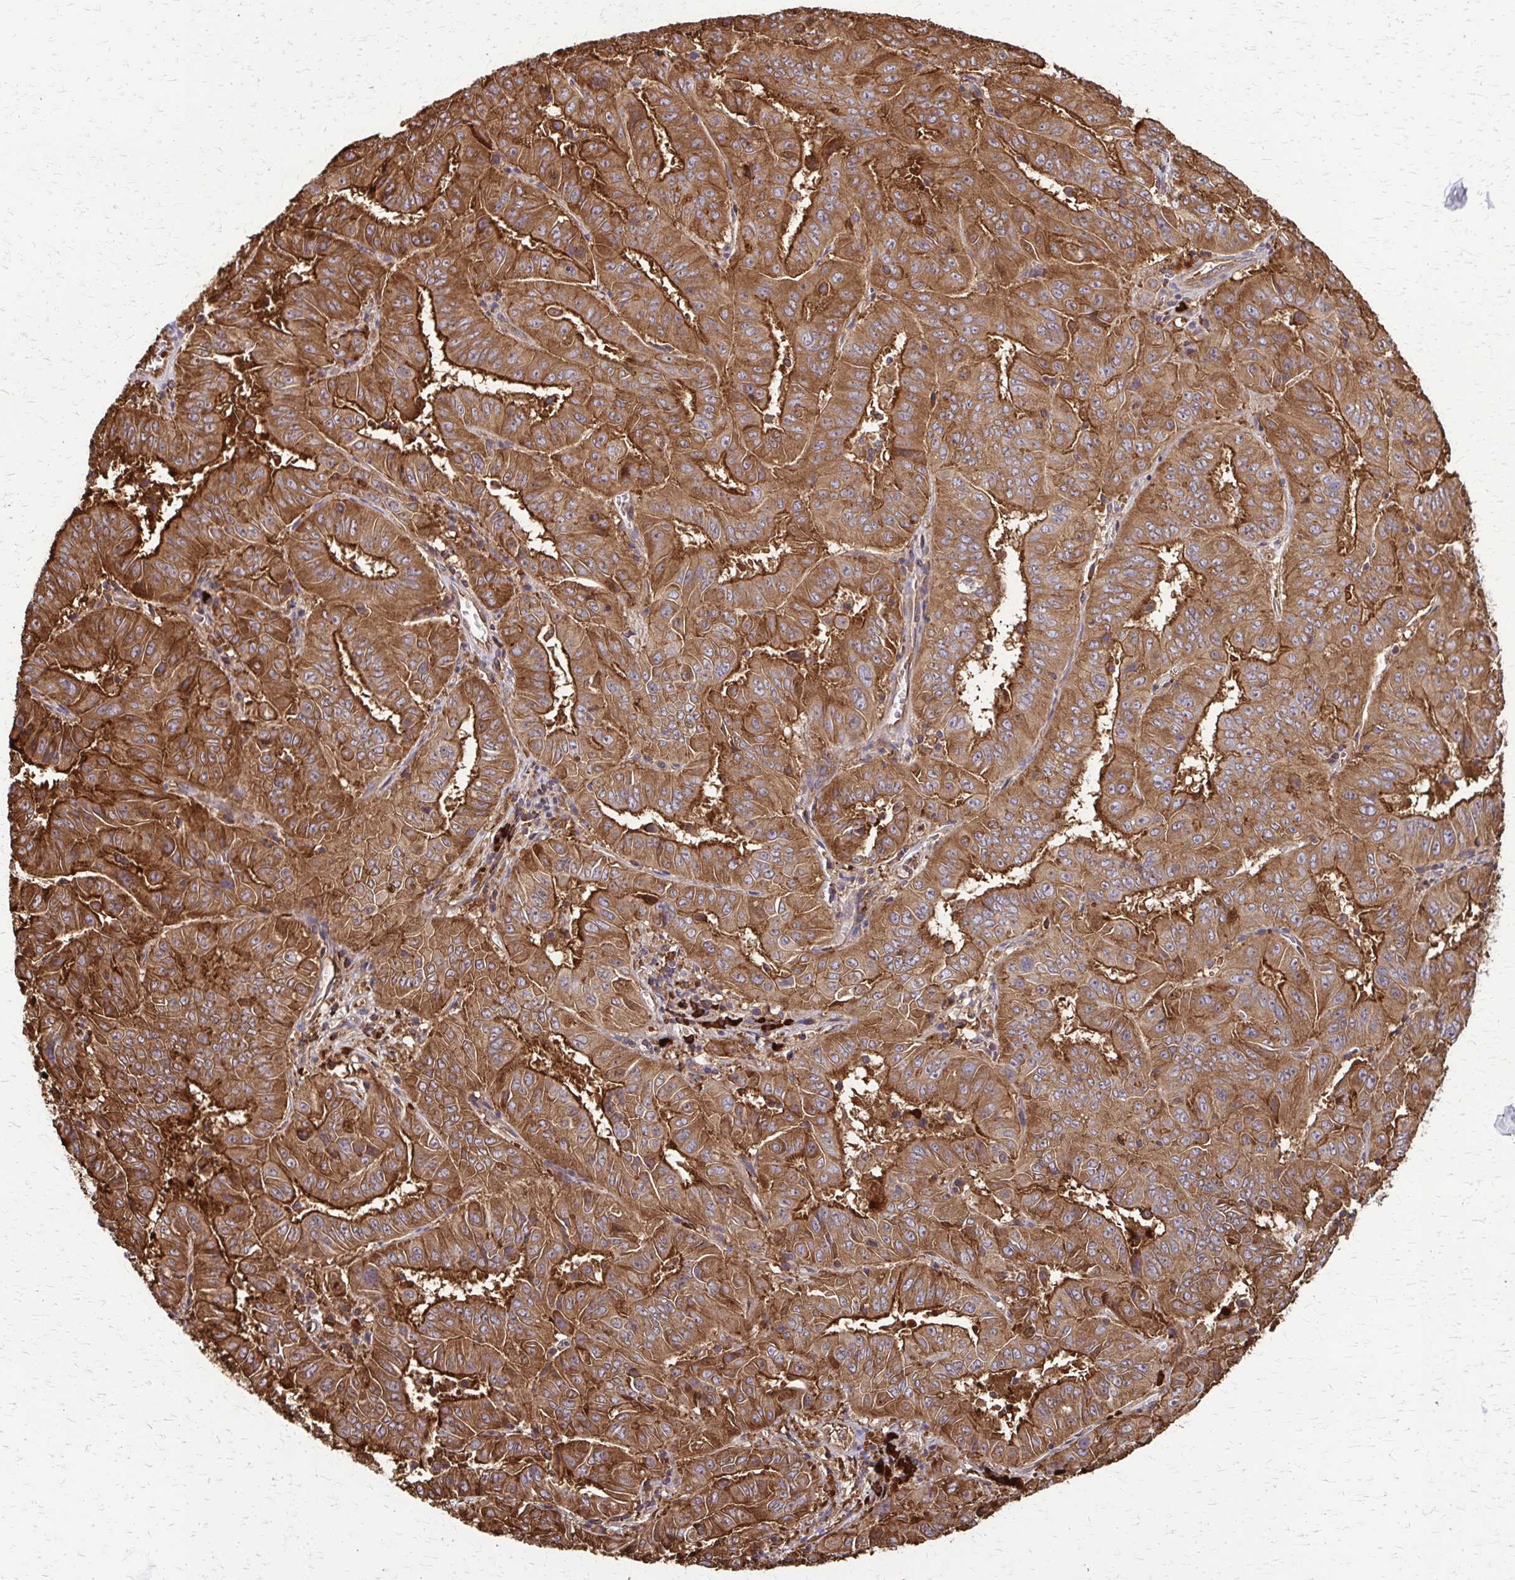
{"staining": {"intensity": "strong", "quantity": ">75%", "location": "cytoplasmic/membranous"}, "tissue": "pancreatic cancer", "cell_type": "Tumor cells", "image_type": "cancer", "snomed": [{"axis": "morphology", "description": "Adenocarcinoma, NOS"}, {"axis": "topography", "description": "Pancreas"}], "caption": "DAB (3,3'-diaminobenzidine) immunohistochemical staining of pancreatic cancer (adenocarcinoma) displays strong cytoplasmic/membranous protein positivity in about >75% of tumor cells. (Stains: DAB (3,3'-diaminobenzidine) in brown, nuclei in blue, Microscopy: brightfield microscopy at high magnification).", "gene": "EEF2", "patient": {"sex": "male", "age": 63}}